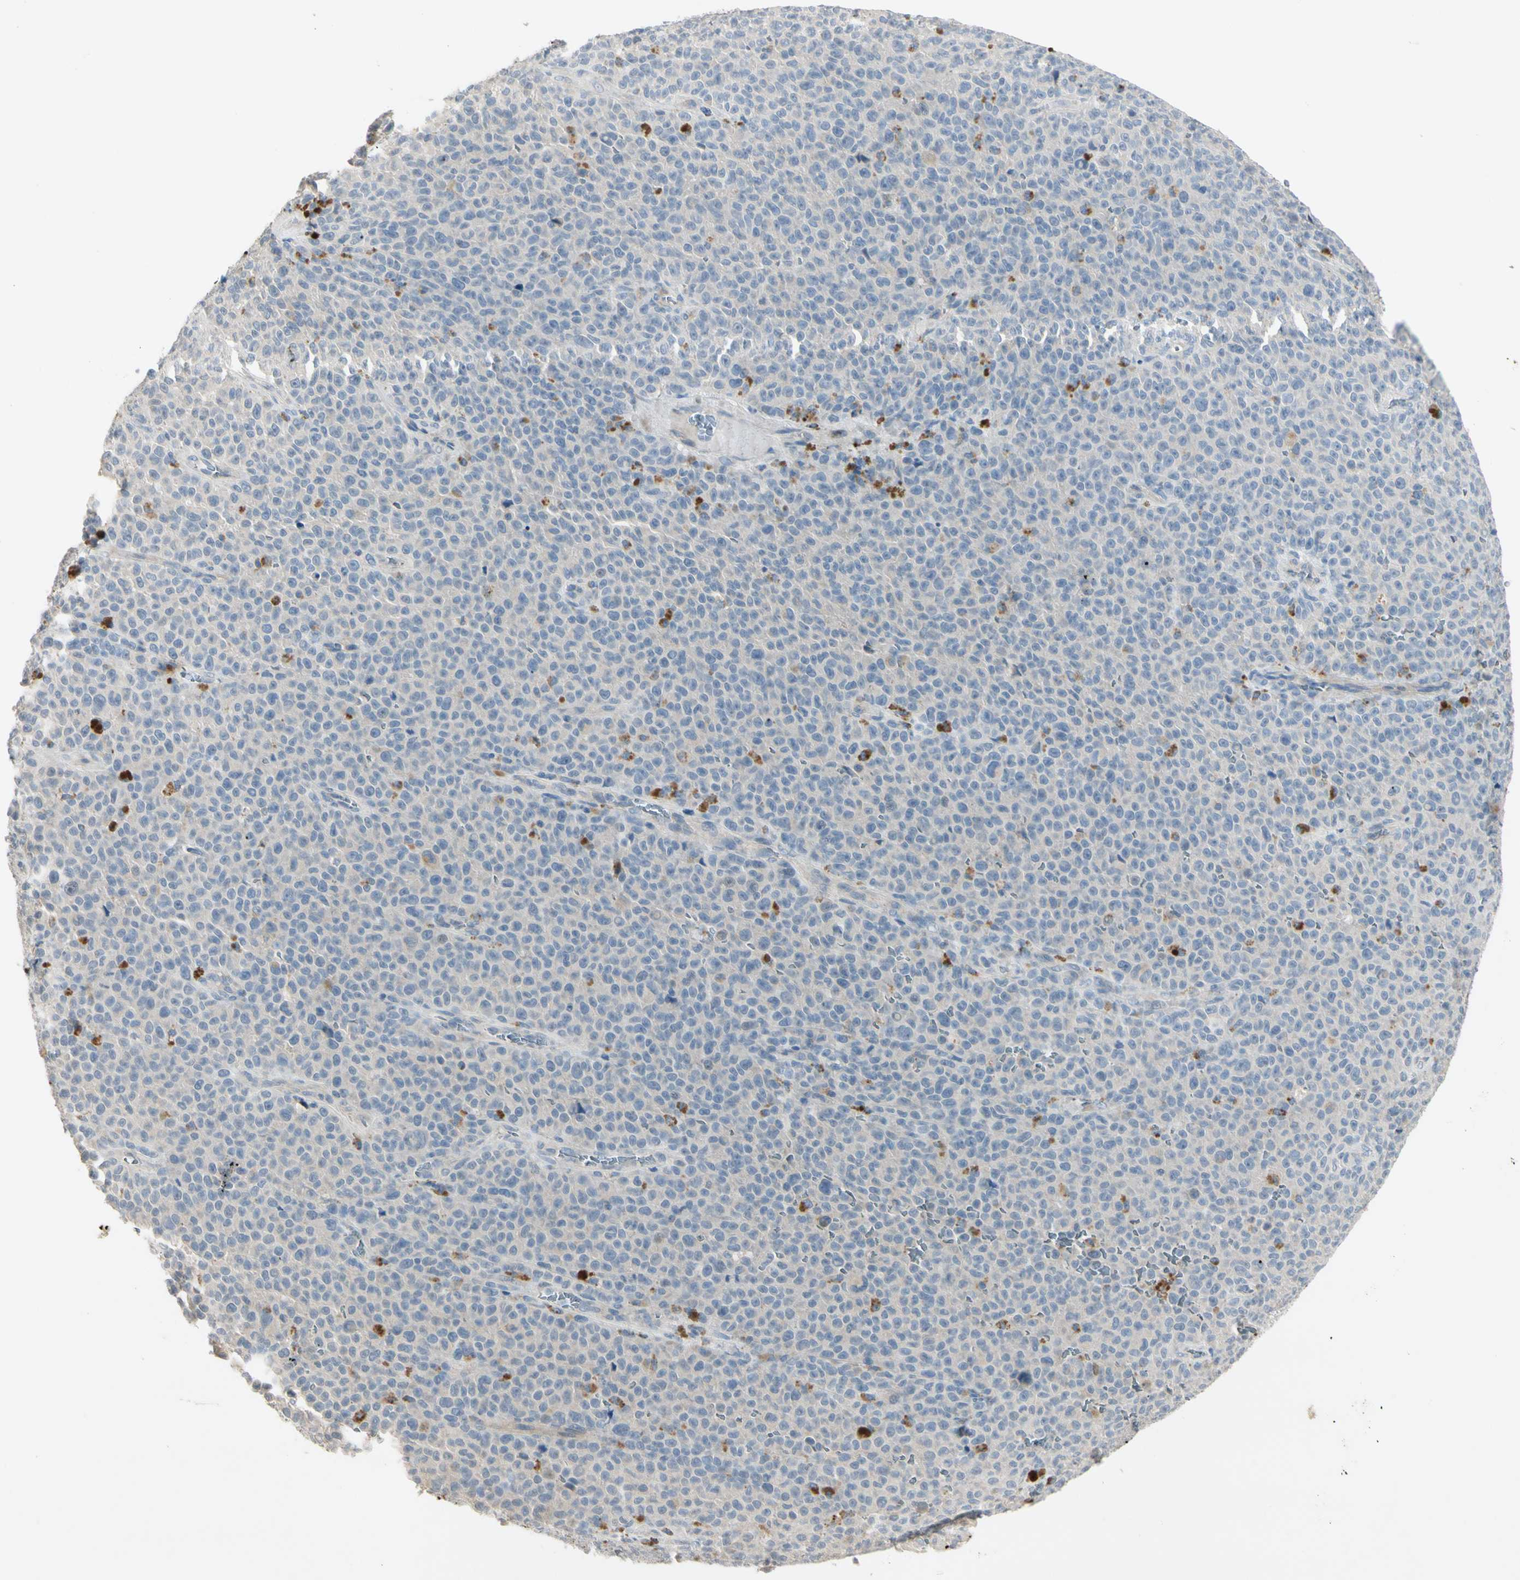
{"staining": {"intensity": "negative", "quantity": "none", "location": "none"}, "tissue": "melanoma", "cell_type": "Tumor cells", "image_type": "cancer", "snomed": [{"axis": "morphology", "description": "Malignant melanoma, NOS"}, {"axis": "topography", "description": "Skin"}], "caption": "Immunohistochemistry histopathology image of neoplastic tissue: human malignant melanoma stained with DAB (3,3'-diaminobenzidine) displays no significant protein positivity in tumor cells.", "gene": "PRSS21", "patient": {"sex": "female", "age": 82}}